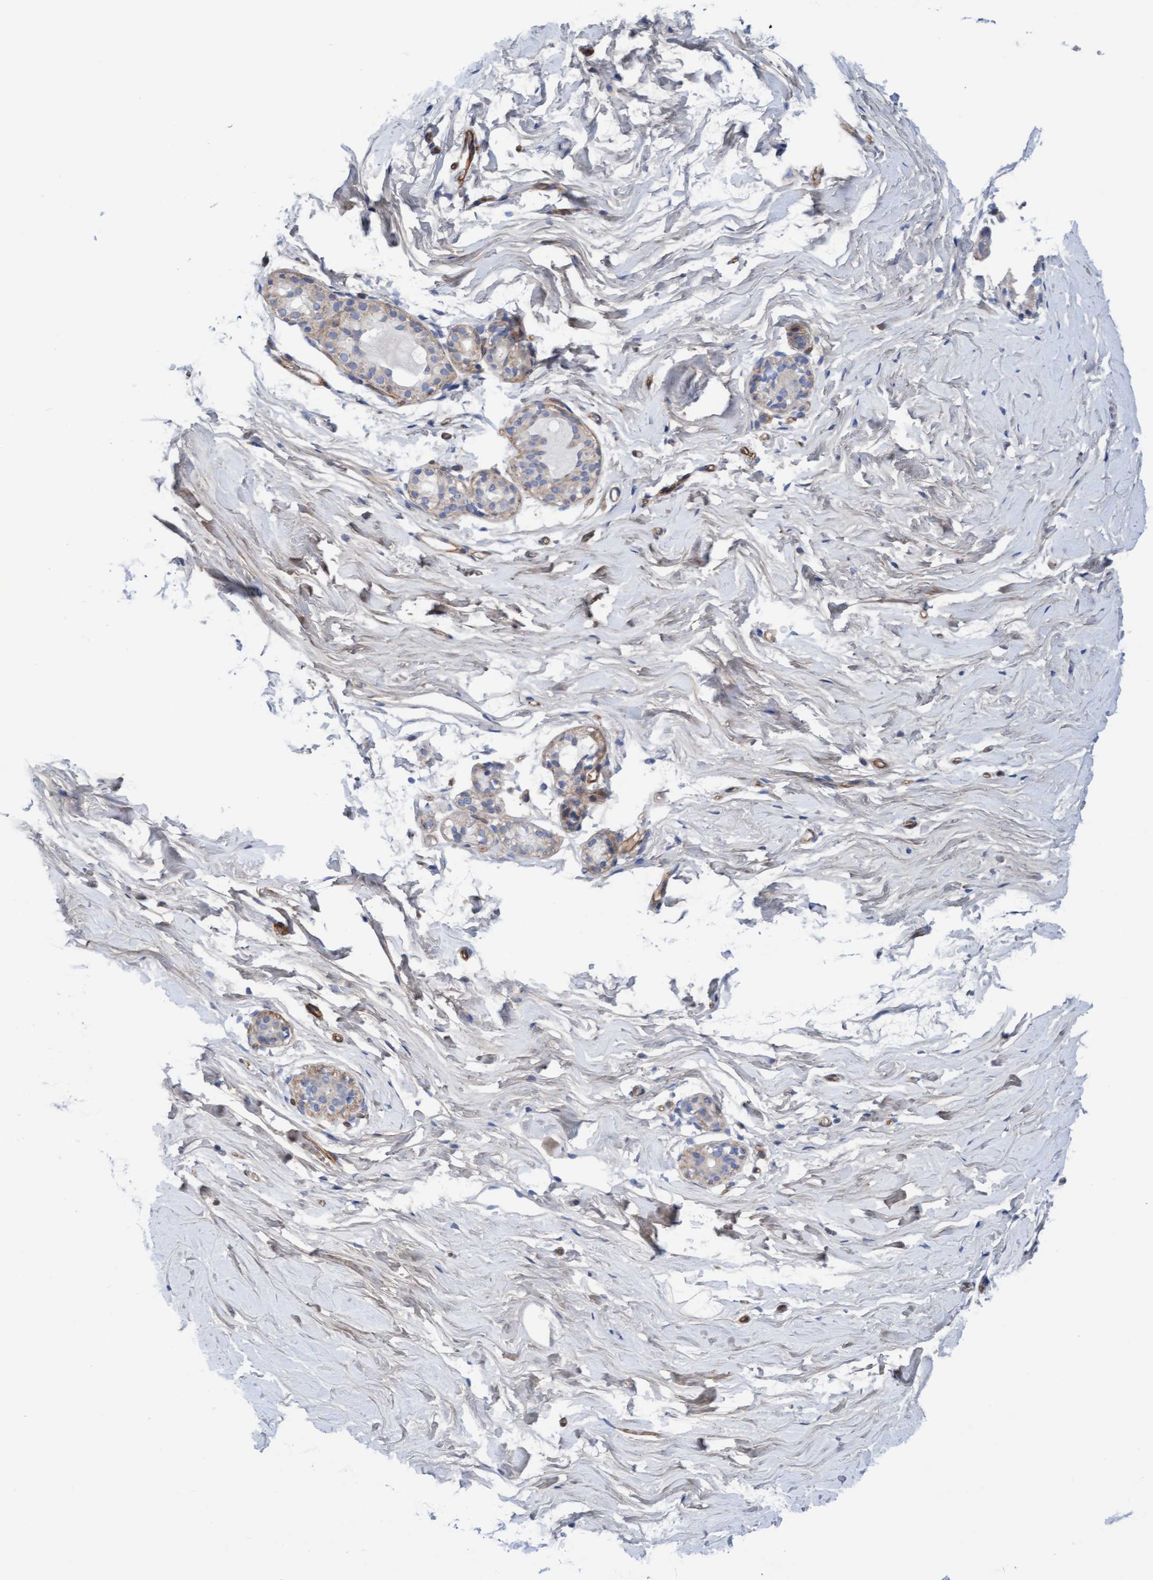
{"staining": {"intensity": "negative", "quantity": "none", "location": "none"}, "tissue": "breast", "cell_type": "Adipocytes", "image_type": "normal", "snomed": [{"axis": "morphology", "description": "Normal tissue, NOS"}, {"axis": "topography", "description": "Breast"}], "caption": "Adipocytes show no significant protein staining in normal breast. (DAB (3,3'-diaminobenzidine) immunohistochemistry (IHC) visualized using brightfield microscopy, high magnification).", "gene": "CDK5RAP3", "patient": {"sex": "female", "age": 62}}